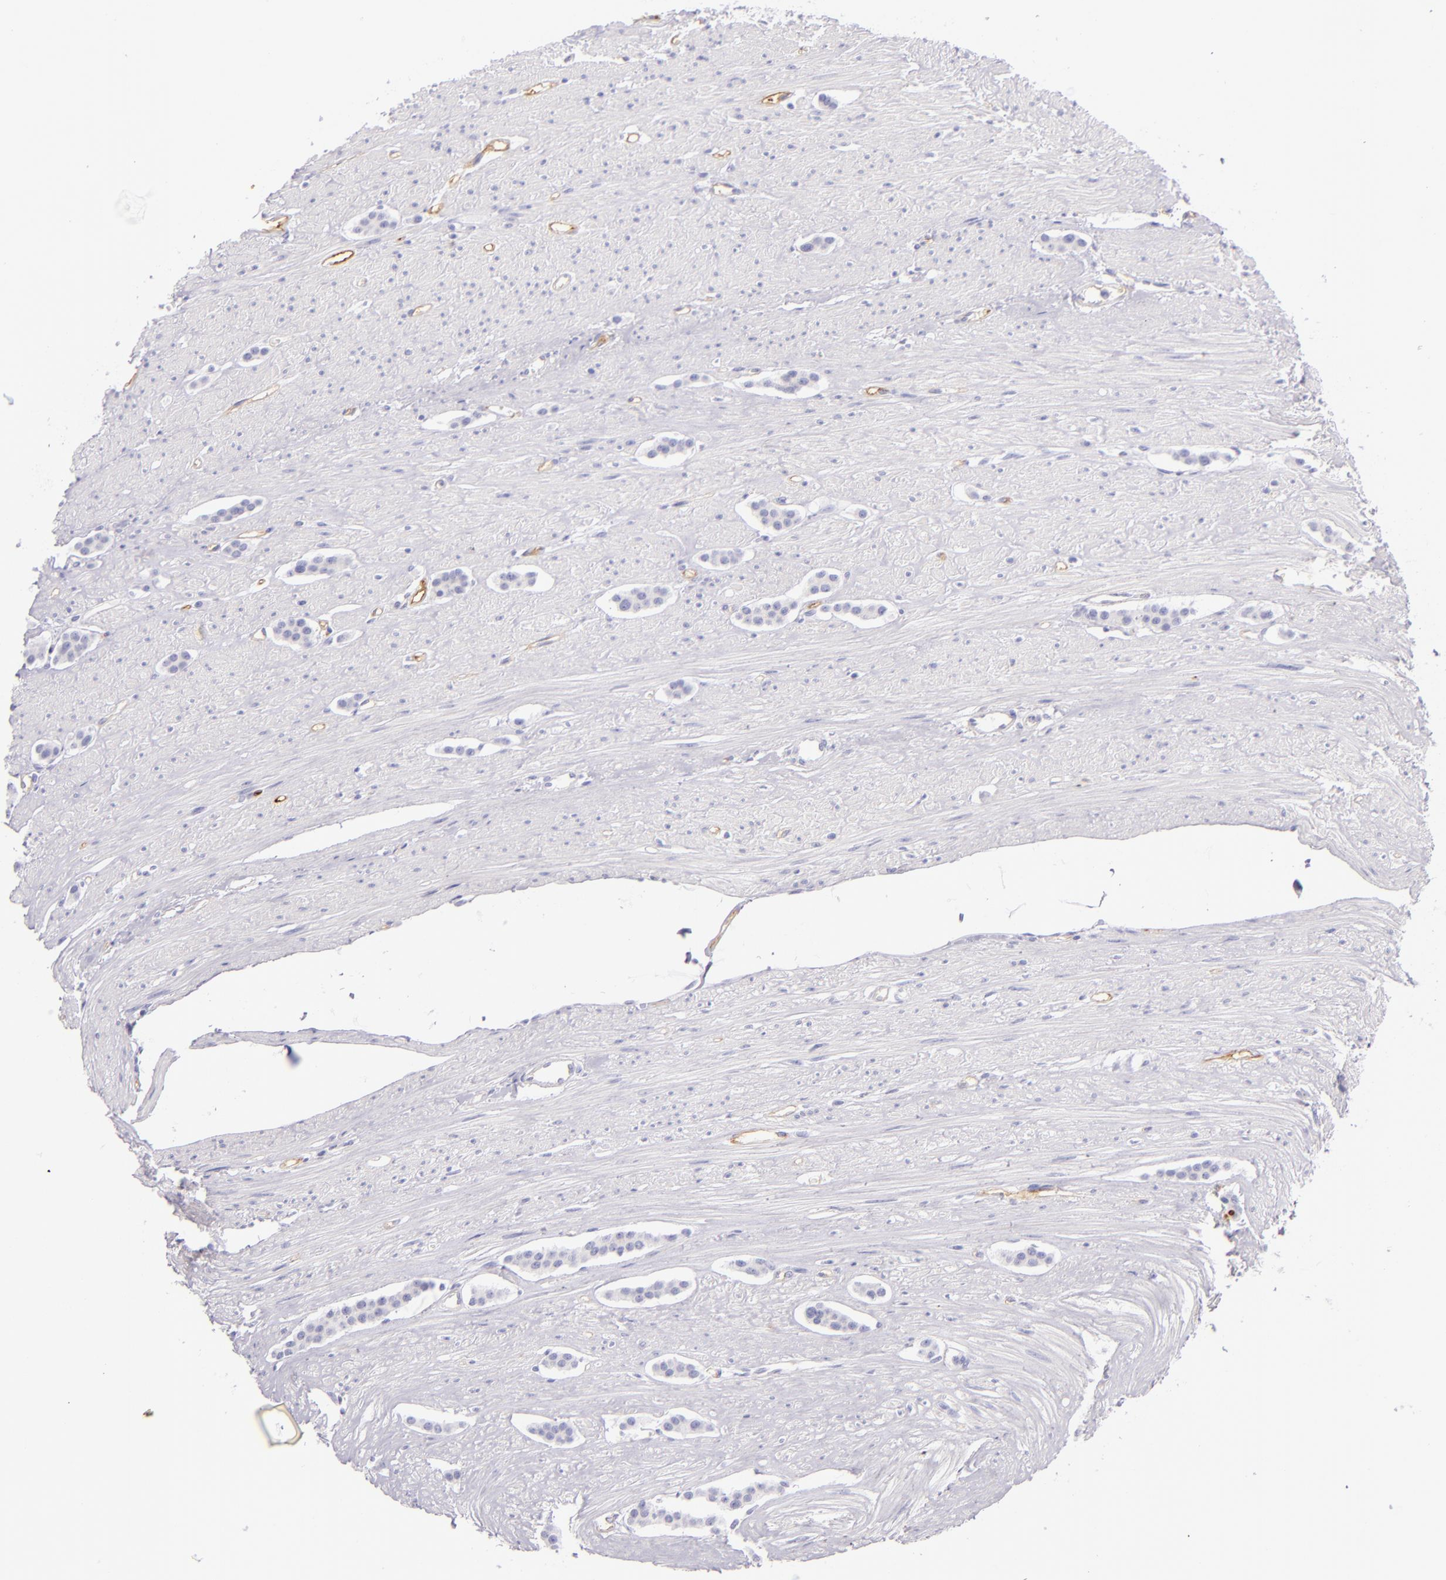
{"staining": {"intensity": "negative", "quantity": "none", "location": "none"}, "tissue": "carcinoid", "cell_type": "Tumor cells", "image_type": "cancer", "snomed": [{"axis": "morphology", "description": "Carcinoid, malignant, NOS"}, {"axis": "topography", "description": "Small intestine"}], "caption": "The histopathology image exhibits no staining of tumor cells in carcinoid. Nuclei are stained in blue.", "gene": "ICAM1", "patient": {"sex": "male", "age": 60}}